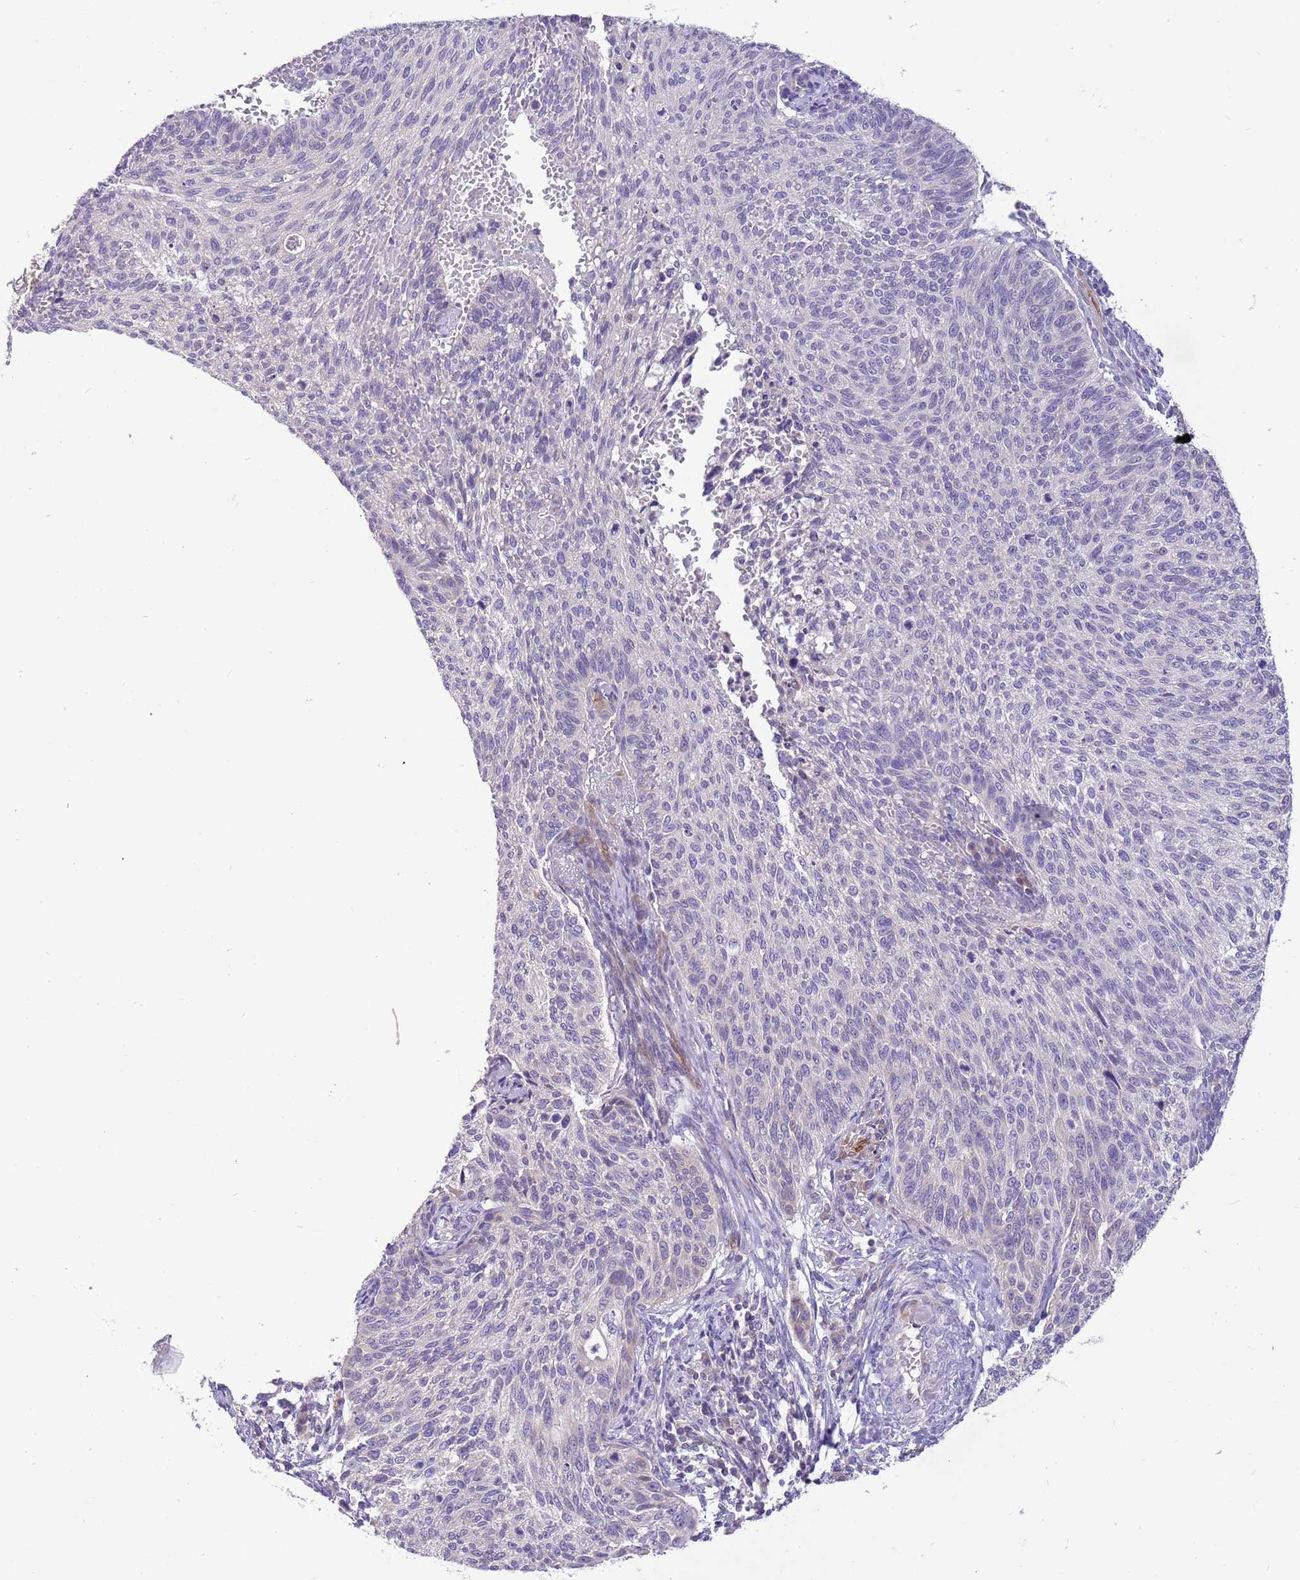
{"staining": {"intensity": "negative", "quantity": "none", "location": "none"}, "tissue": "cervical cancer", "cell_type": "Tumor cells", "image_type": "cancer", "snomed": [{"axis": "morphology", "description": "Squamous cell carcinoma, NOS"}, {"axis": "topography", "description": "Cervix"}], "caption": "Immunohistochemistry (IHC) of human cervical squamous cell carcinoma shows no expression in tumor cells.", "gene": "GLCE", "patient": {"sex": "female", "age": 70}}